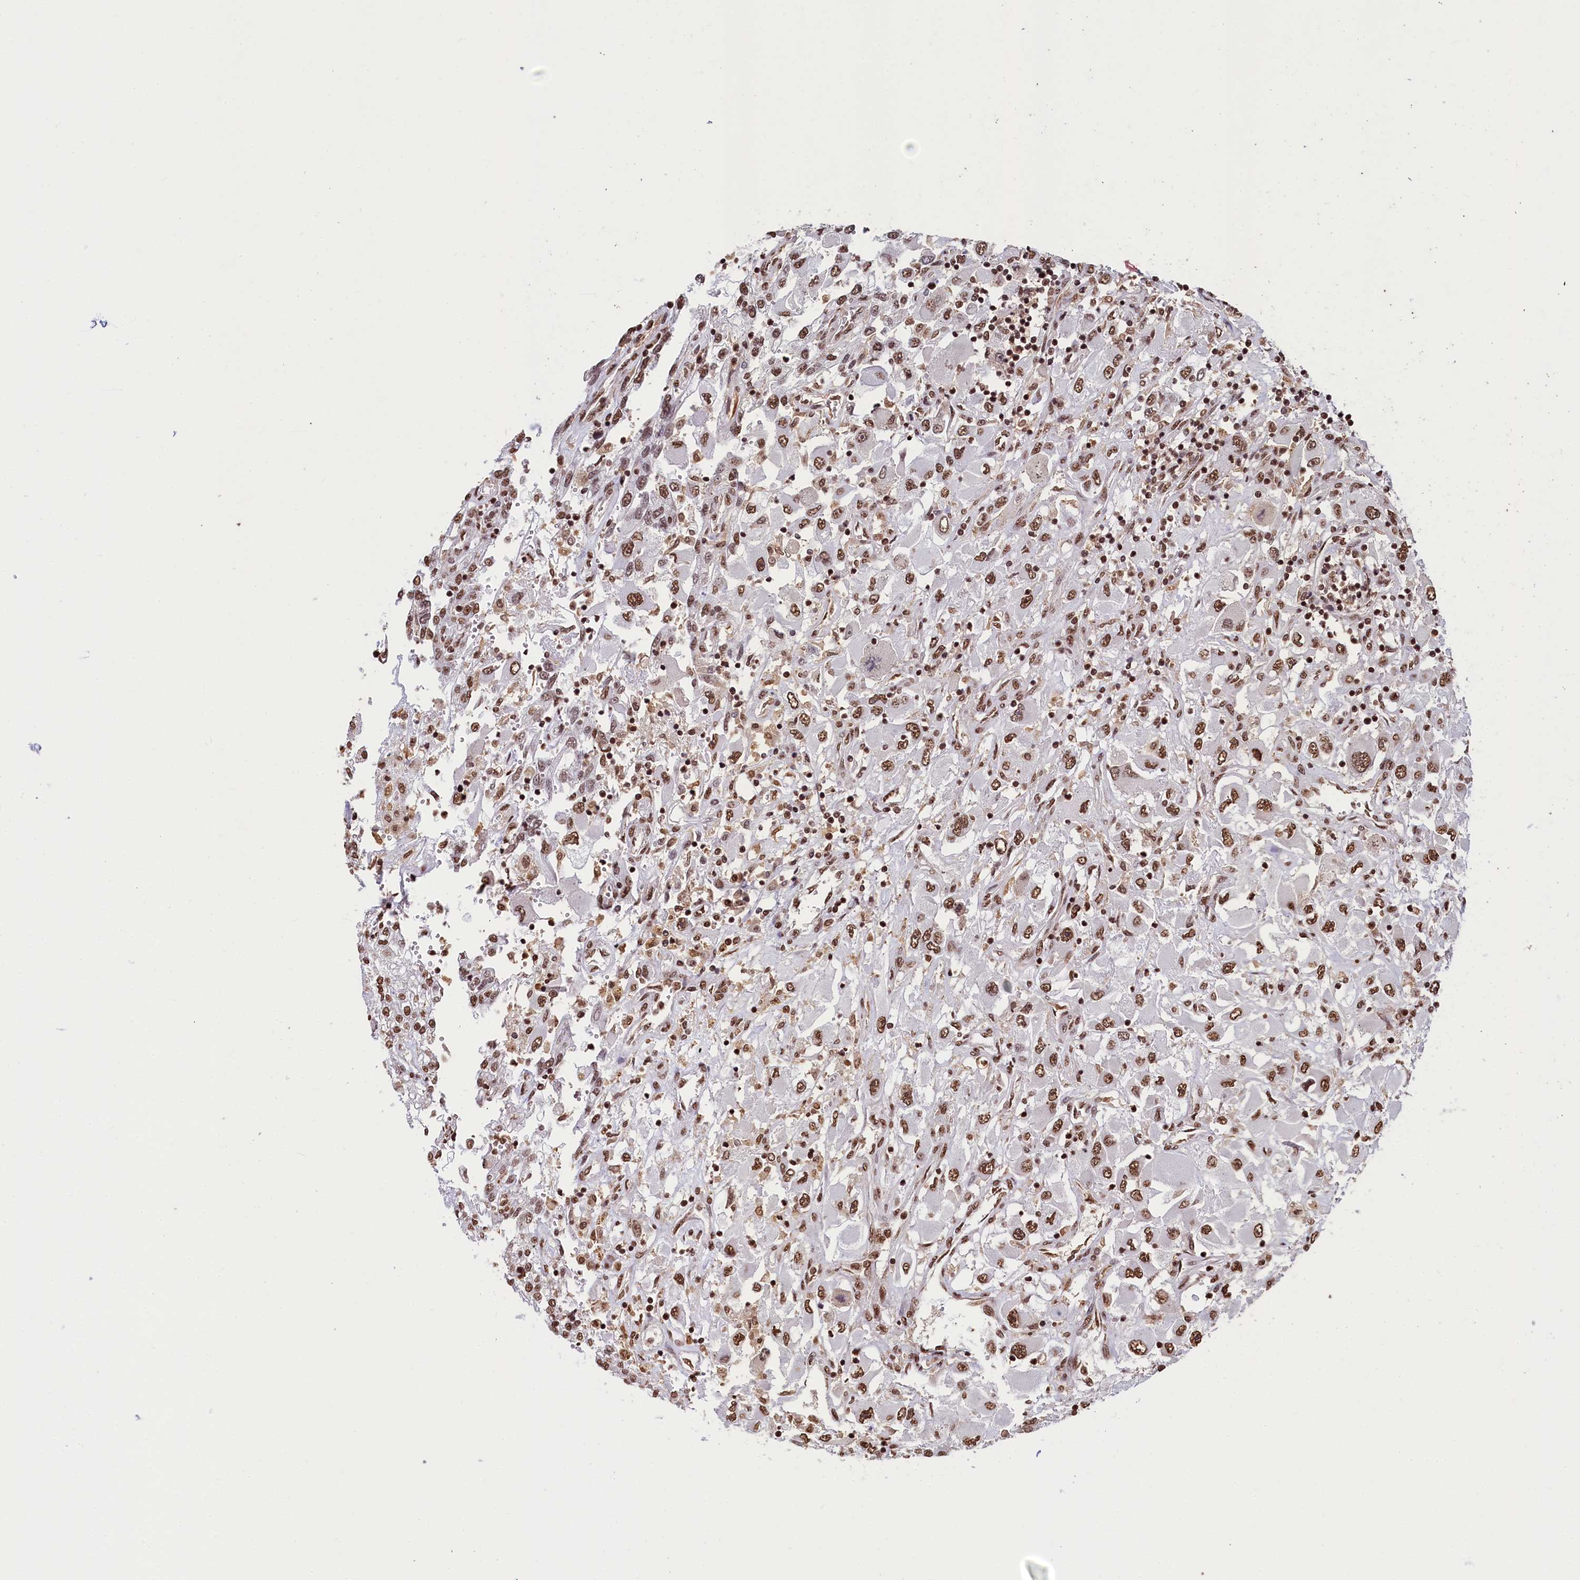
{"staining": {"intensity": "moderate", "quantity": ">75%", "location": "nuclear"}, "tissue": "renal cancer", "cell_type": "Tumor cells", "image_type": "cancer", "snomed": [{"axis": "morphology", "description": "Adenocarcinoma, NOS"}, {"axis": "topography", "description": "Kidney"}], "caption": "A medium amount of moderate nuclear staining is appreciated in about >75% of tumor cells in renal cancer tissue.", "gene": "SNRPD2", "patient": {"sex": "female", "age": 52}}